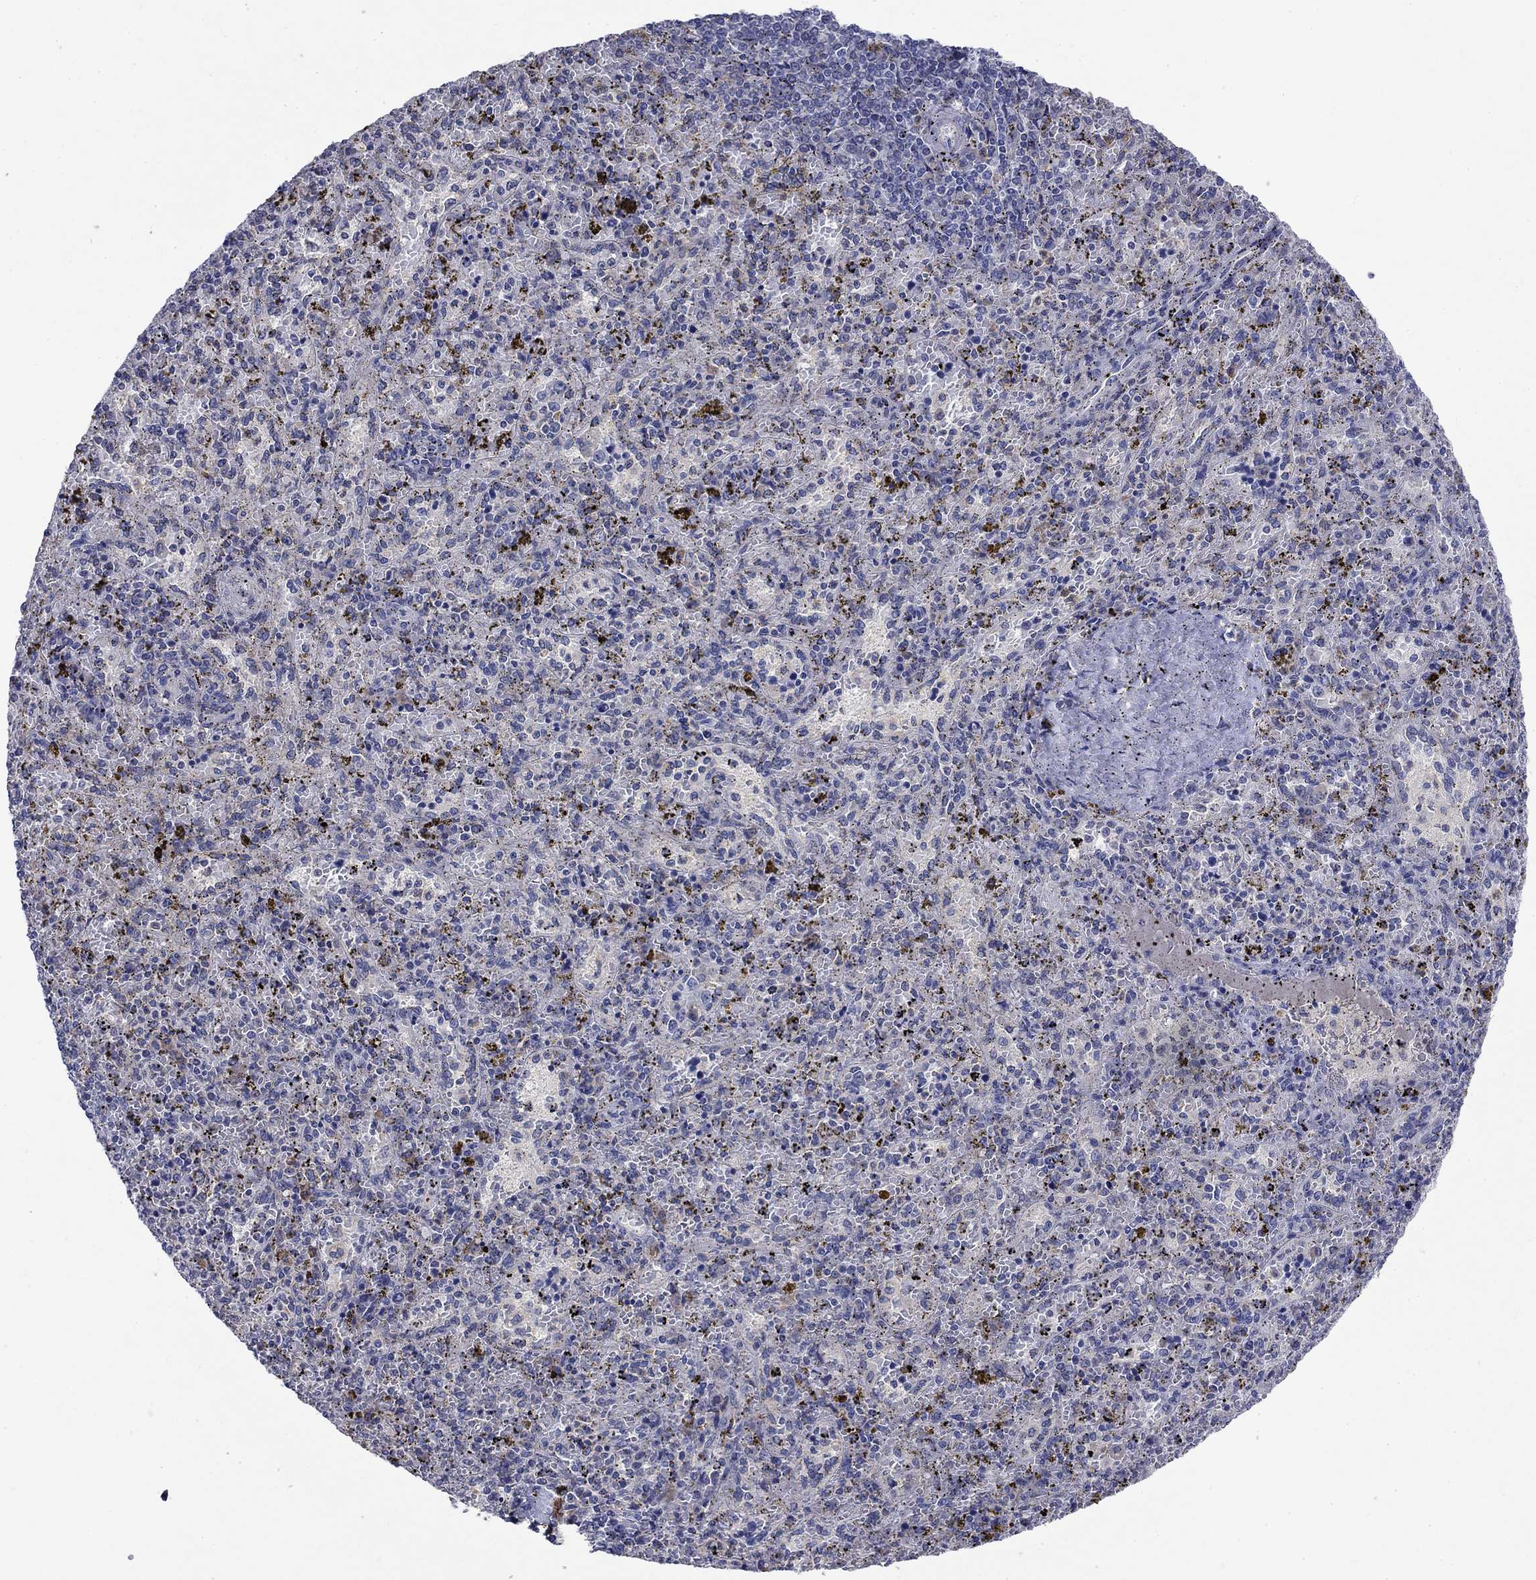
{"staining": {"intensity": "negative", "quantity": "none", "location": "none"}, "tissue": "spleen", "cell_type": "Cells in red pulp", "image_type": "normal", "snomed": [{"axis": "morphology", "description": "Normal tissue, NOS"}, {"axis": "topography", "description": "Spleen"}], "caption": "Cells in red pulp are negative for protein expression in benign human spleen. (DAB (3,3'-diaminobenzidine) IHC visualized using brightfield microscopy, high magnification).", "gene": "SULT2B1", "patient": {"sex": "female", "age": 50}}